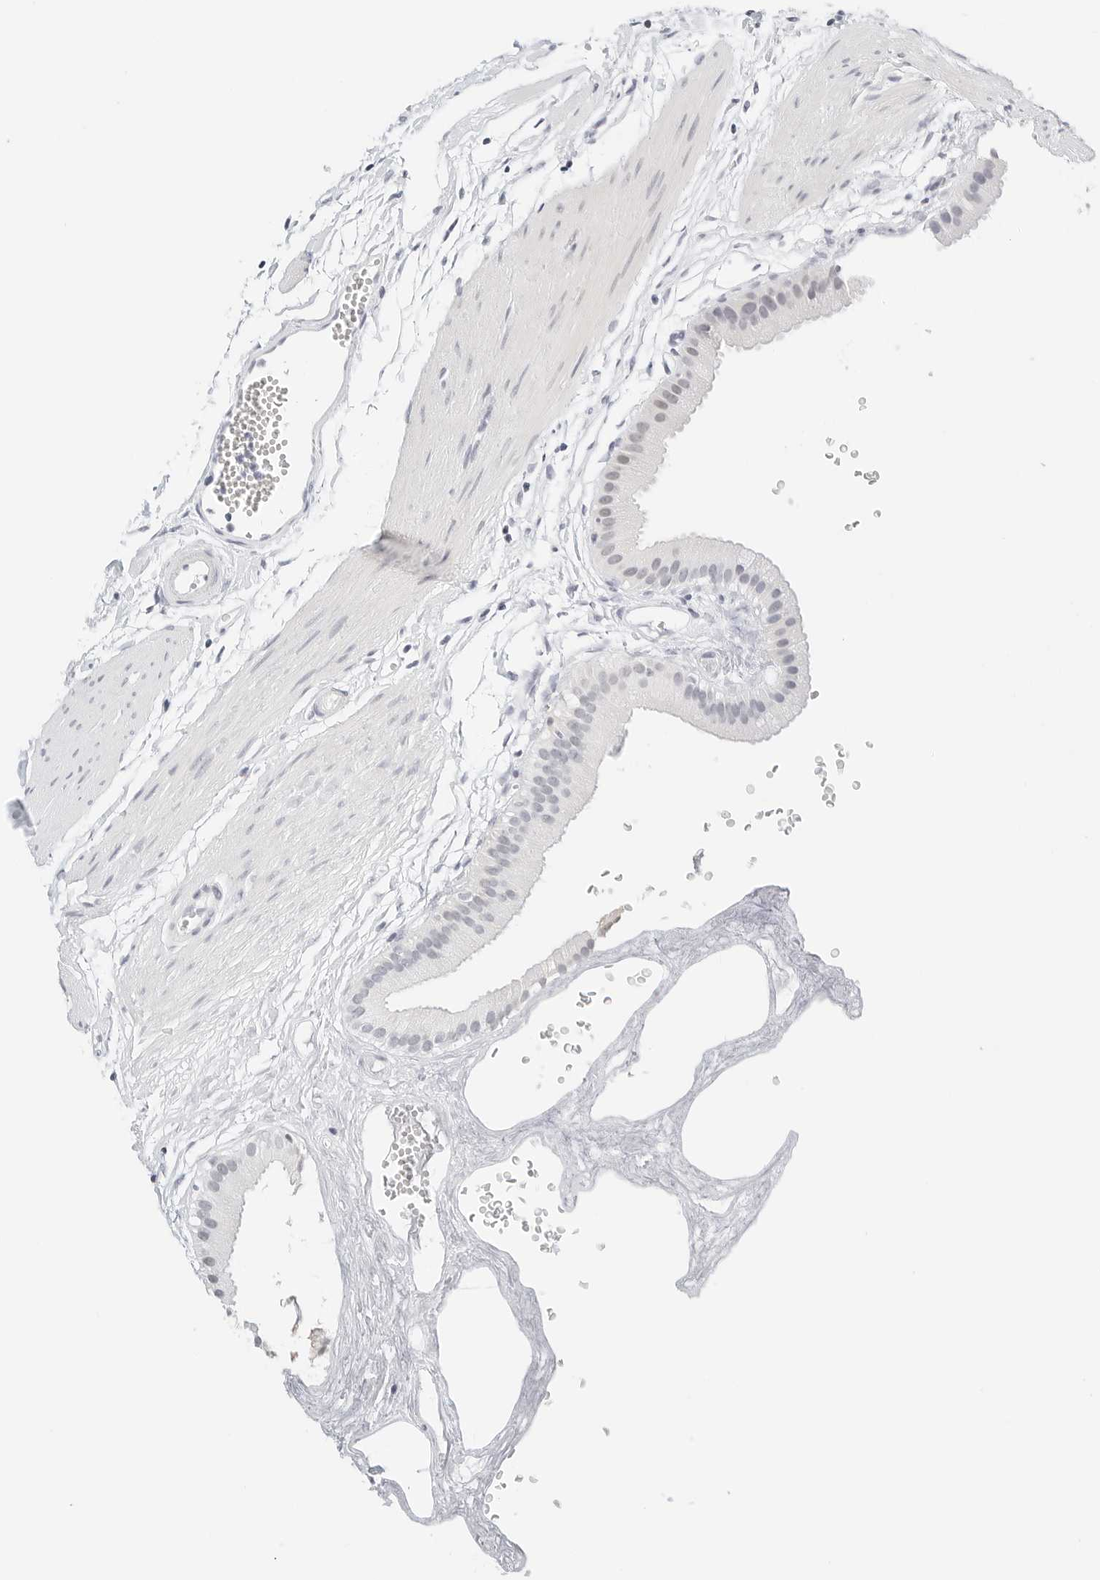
{"staining": {"intensity": "weak", "quantity": "25%-75%", "location": "nuclear"}, "tissue": "gallbladder", "cell_type": "Glandular cells", "image_type": "normal", "snomed": [{"axis": "morphology", "description": "Normal tissue, NOS"}, {"axis": "topography", "description": "Gallbladder"}], "caption": "This photomicrograph displays immunohistochemistry staining of benign gallbladder, with low weak nuclear positivity in about 25%-75% of glandular cells.", "gene": "CD22", "patient": {"sex": "female", "age": 64}}